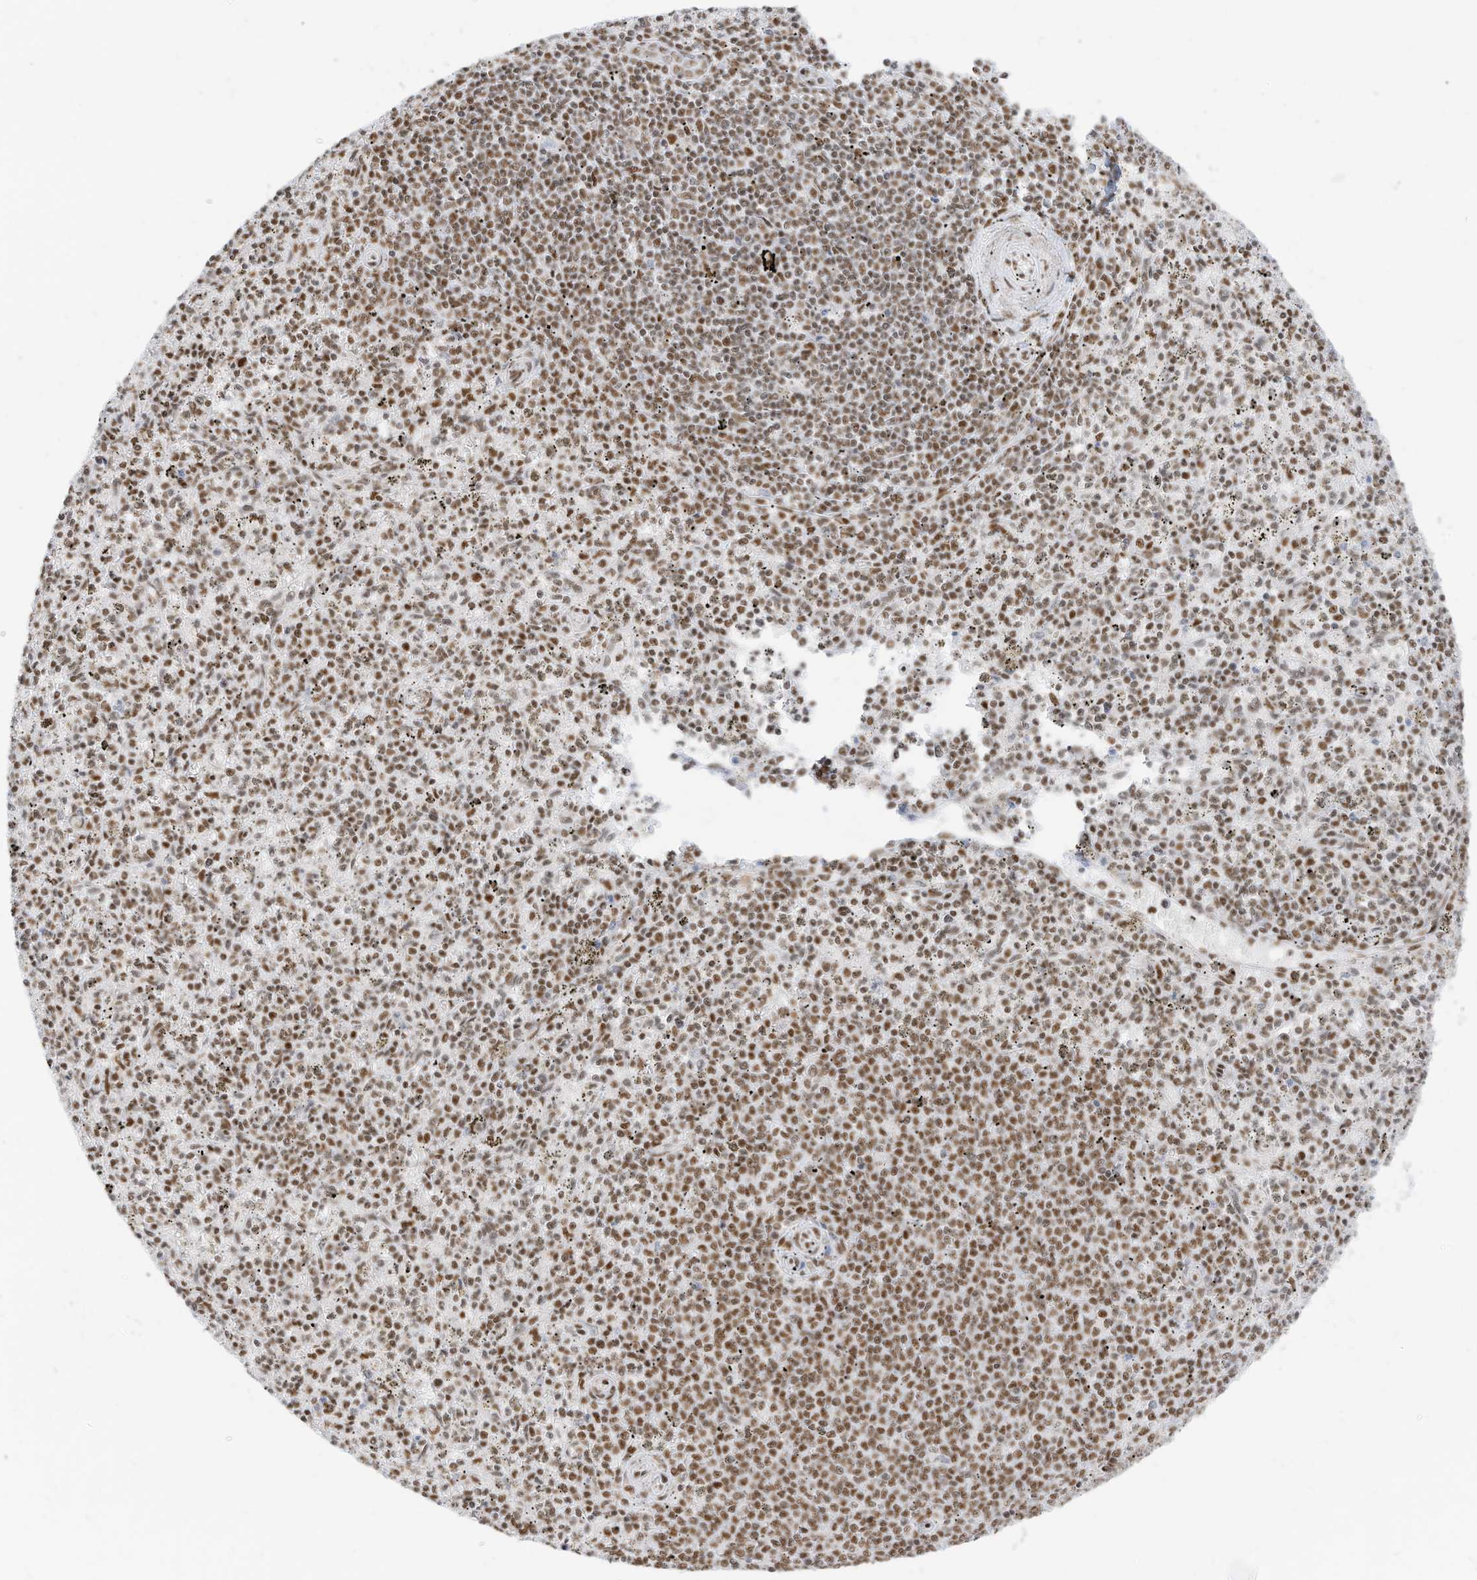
{"staining": {"intensity": "moderate", "quantity": "25%-75%", "location": "nuclear"}, "tissue": "spleen", "cell_type": "Cells in red pulp", "image_type": "normal", "snomed": [{"axis": "morphology", "description": "Normal tissue, NOS"}, {"axis": "topography", "description": "Spleen"}], "caption": "IHC staining of unremarkable spleen, which reveals medium levels of moderate nuclear positivity in about 25%-75% of cells in red pulp indicating moderate nuclear protein expression. The staining was performed using DAB (brown) for protein detection and nuclei were counterstained in hematoxylin (blue).", "gene": "SMARCA2", "patient": {"sex": "male", "age": 72}}